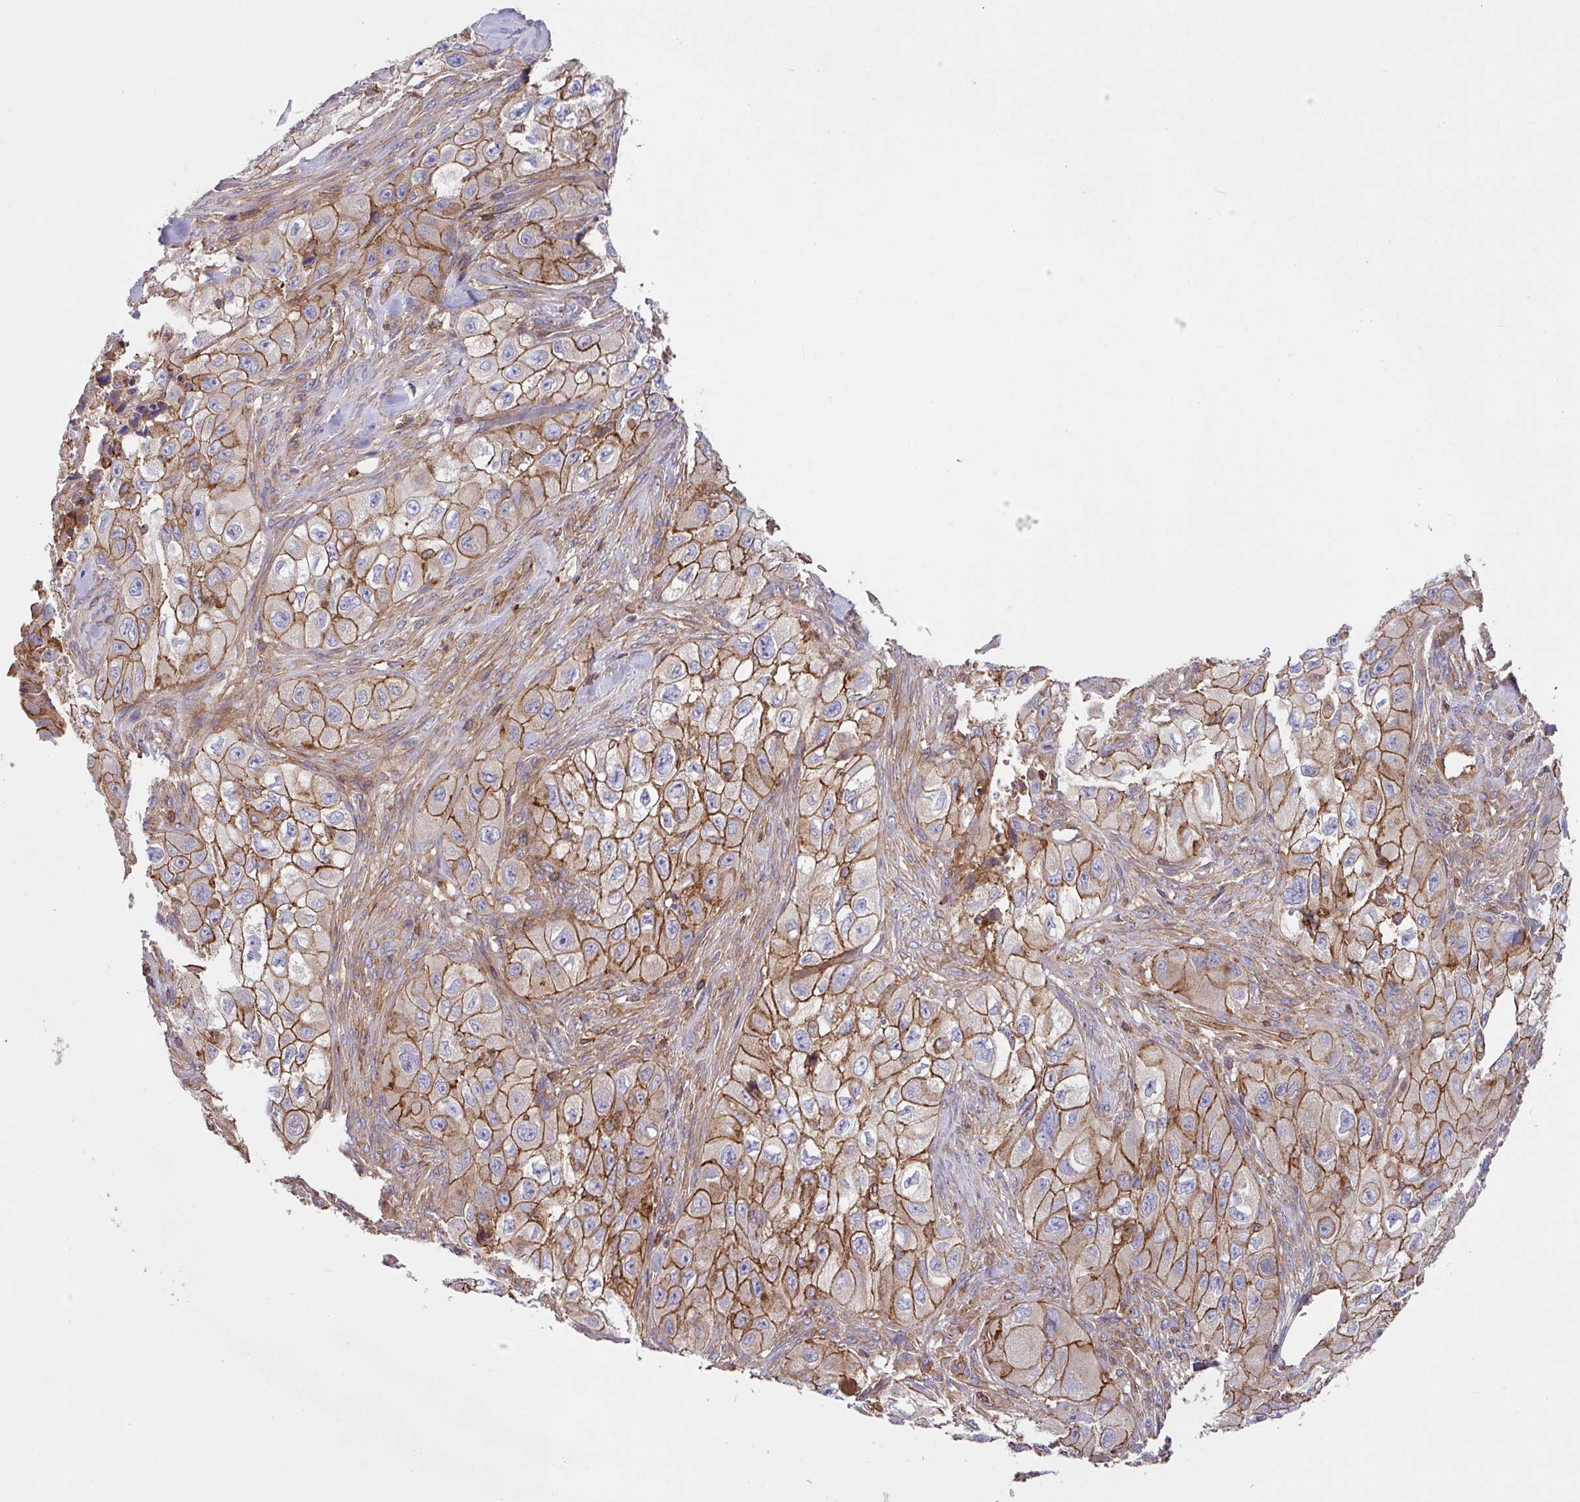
{"staining": {"intensity": "moderate", "quantity": ">75%", "location": "cytoplasmic/membranous"}, "tissue": "skin cancer", "cell_type": "Tumor cells", "image_type": "cancer", "snomed": [{"axis": "morphology", "description": "Squamous cell carcinoma, NOS"}, {"axis": "topography", "description": "Skin"}, {"axis": "topography", "description": "Subcutis"}], "caption": "Tumor cells exhibit moderate cytoplasmic/membranous staining in approximately >75% of cells in skin cancer (squamous cell carcinoma).", "gene": "RIC1", "patient": {"sex": "male", "age": 73}}